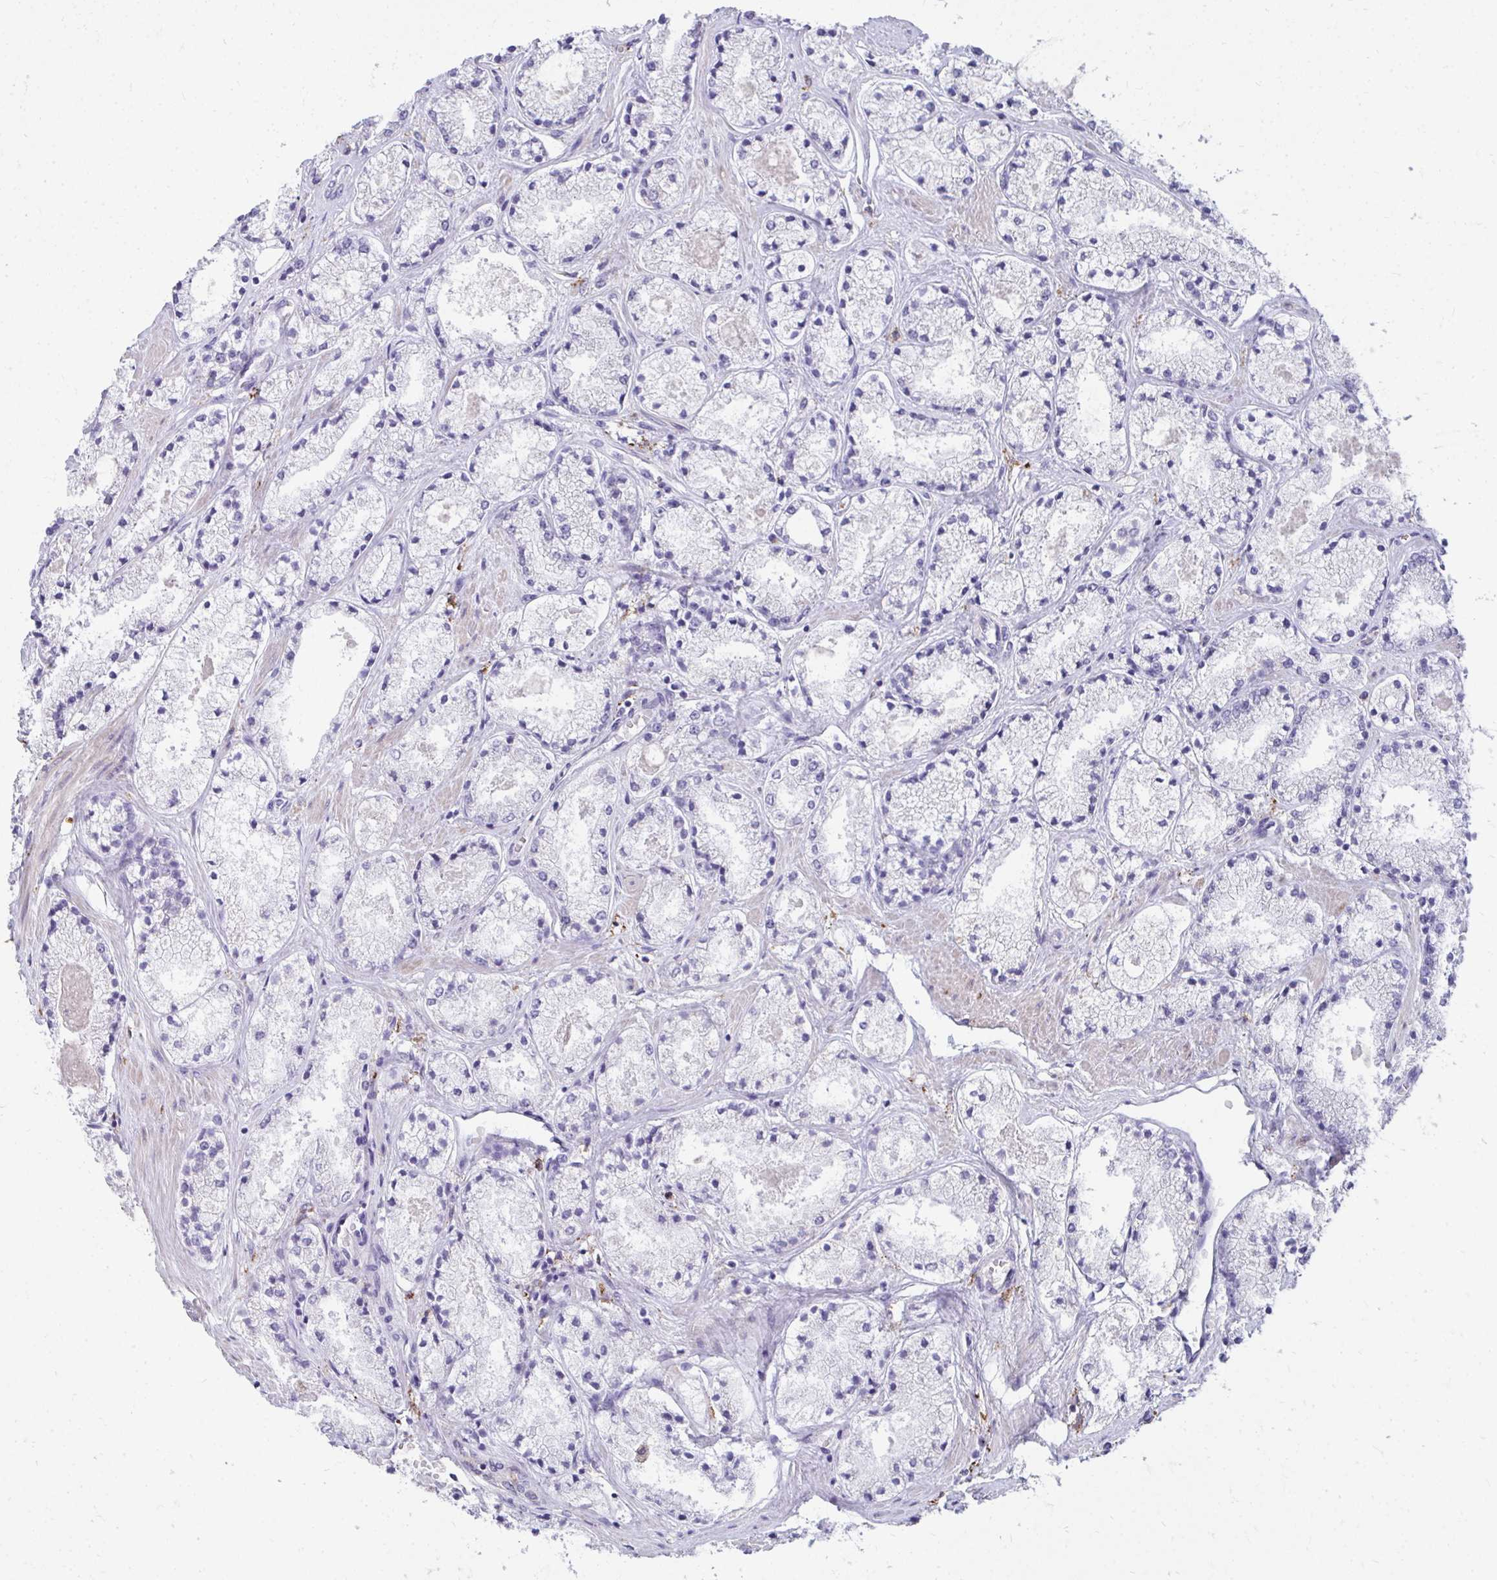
{"staining": {"intensity": "negative", "quantity": "none", "location": "none"}, "tissue": "prostate cancer", "cell_type": "Tumor cells", "image_type": "cancer", "snomed": [{"axis": "morphology", "description": "Adenocarcinoma, High grade"}, {"axis": "topography", "description": "Prostate"}], "caption": "DAB immunohistochemical staining of prostate cancer (adenocarcinoma (high-grade)) shows no significant expression in tumor cells.", "gene": "CD163", "patient": {"sex": "male", "age": 63}}